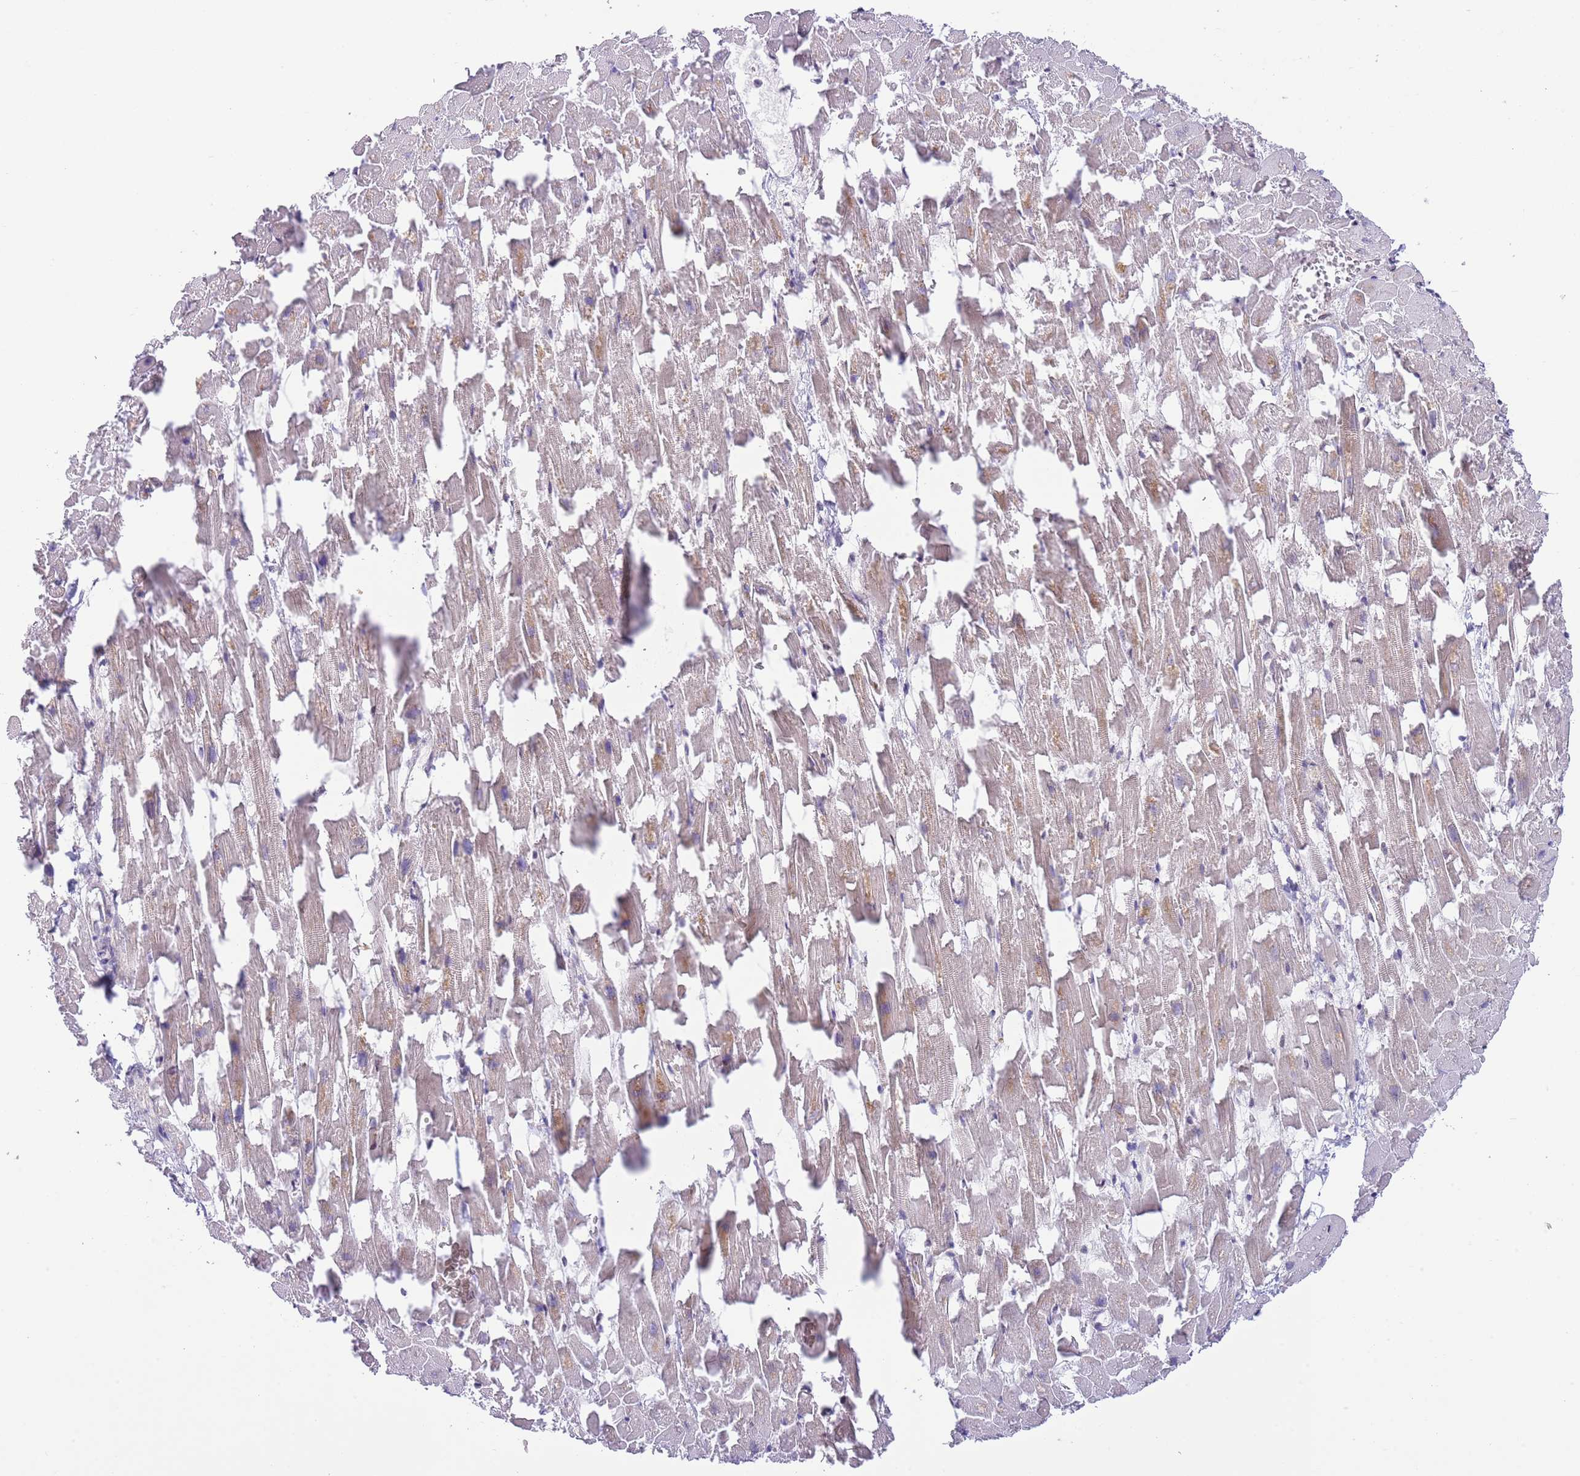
{"staining": {"intensity": "weak", "quantity": "25%-75%", "location": "cytoplasmic/membranous"}, "tissue": "heart muscle", "cell_type": "Cardiomyocytes", "image_type": "normal", "snomed": [{"axis": "morphology", "description": "Normal tissue, NOS"}, {"axis": "topography", "description": "Heart"}], "caption": "DAB (3,3'-diaminobenzidine) immunohistochemical staining of normal heart muscle reveals weak cytoplasmic/membranous protein positivity in approximately 25%-75% of cardiomyocytes. (IHC, brightfield microscopy, high magnification).", "gene": "PRR16", "patient": {"sex": "female", "age": 64}}